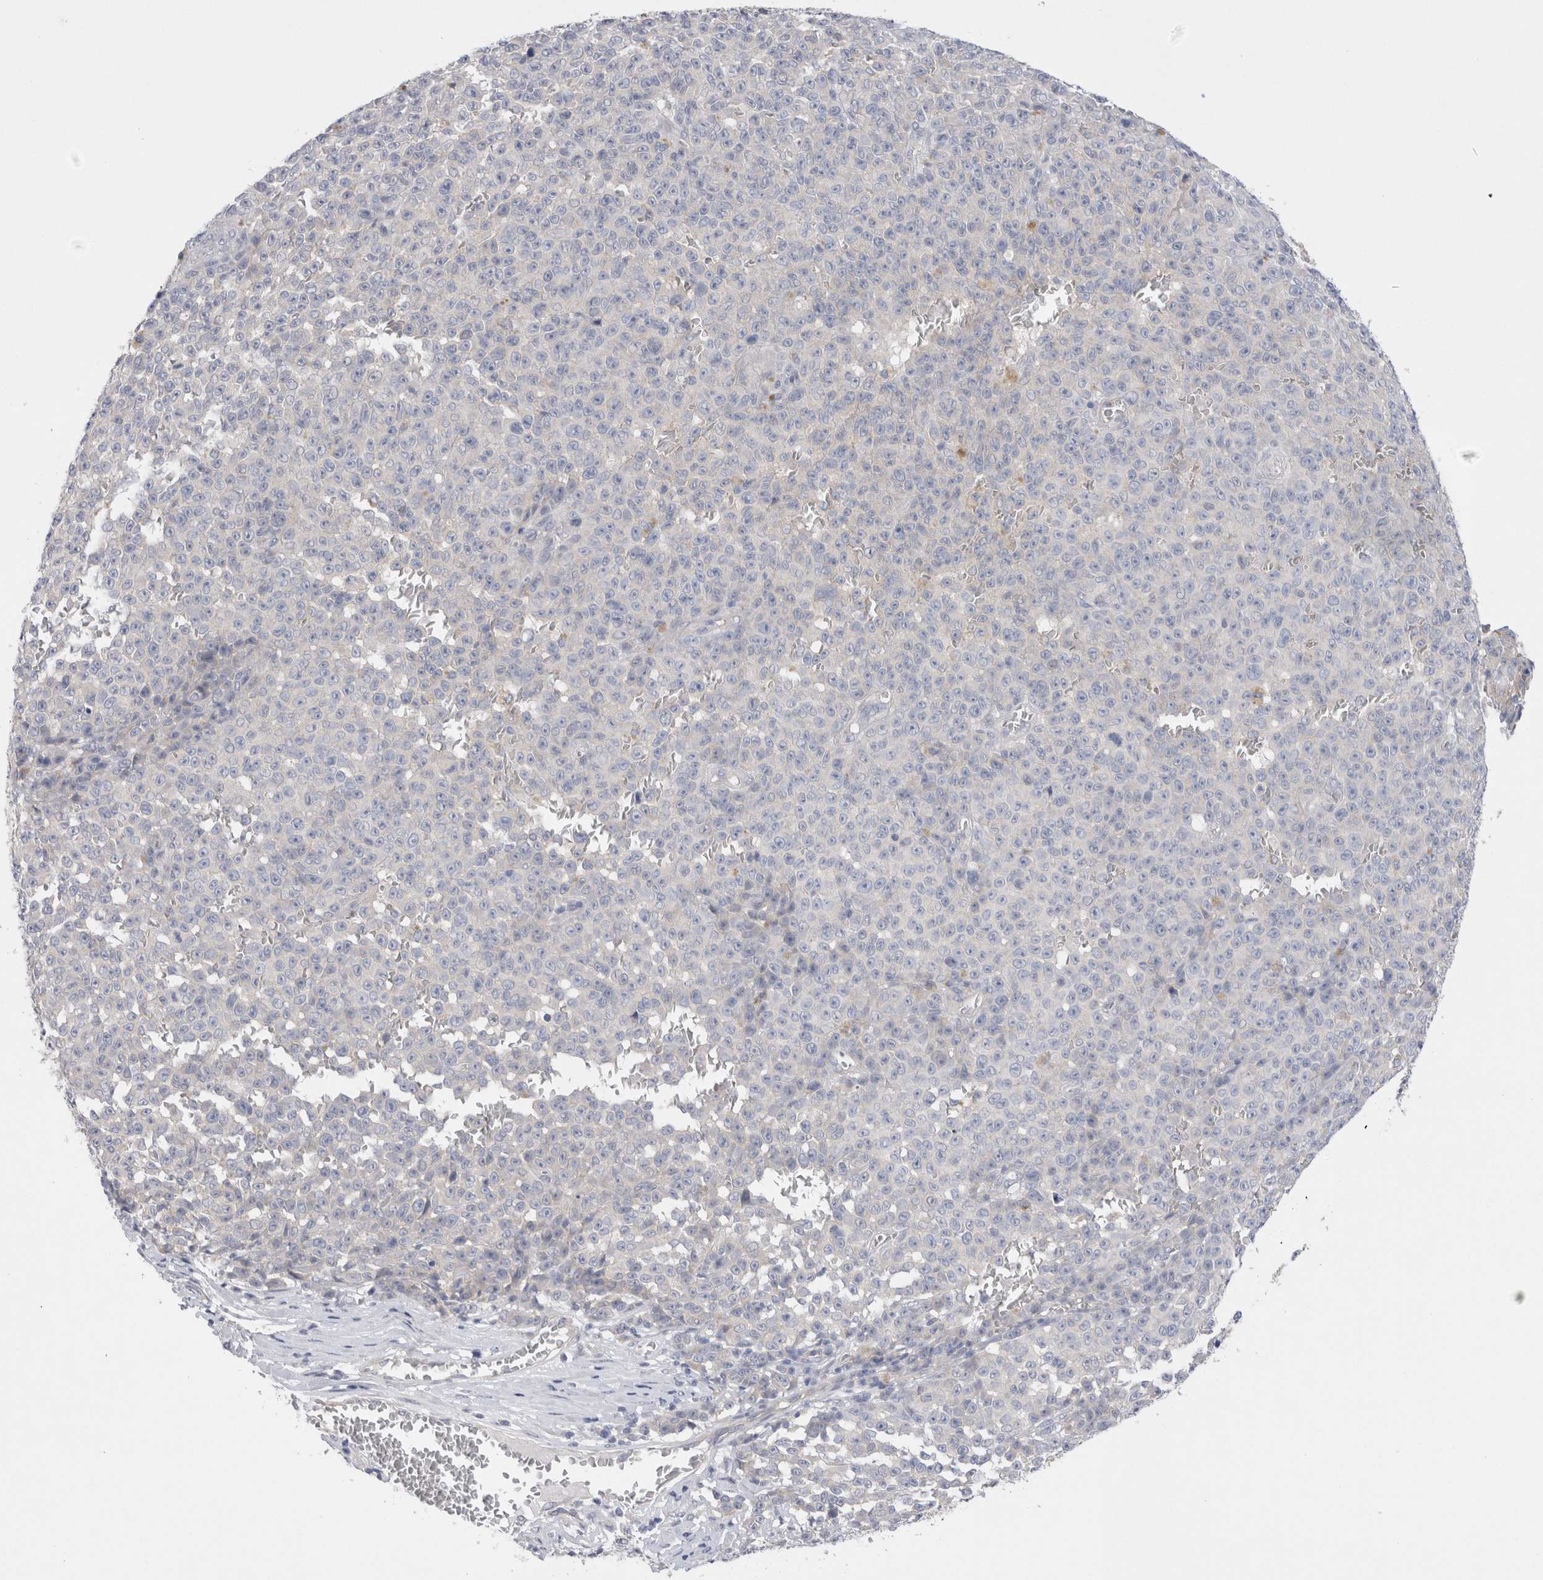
{"staining": {"intensity": "negative", "quantity": "none", "location": "none"}, "tissue": "melanoma", "cell_type": "Tumor cells", "image_type": "cancer", "snomed": [{"axis": "morphology", "description": "Malignant melanoma, NOS"}, {"axis": "topography", "description": "Skin"}], "caption": "High power microscopy histopathology image of an IHC image of malignant melanoma, revealing no significant staining in tumor cells.", "gene": "WIPF2", "patient": {"sex": "female", "age": 82}}